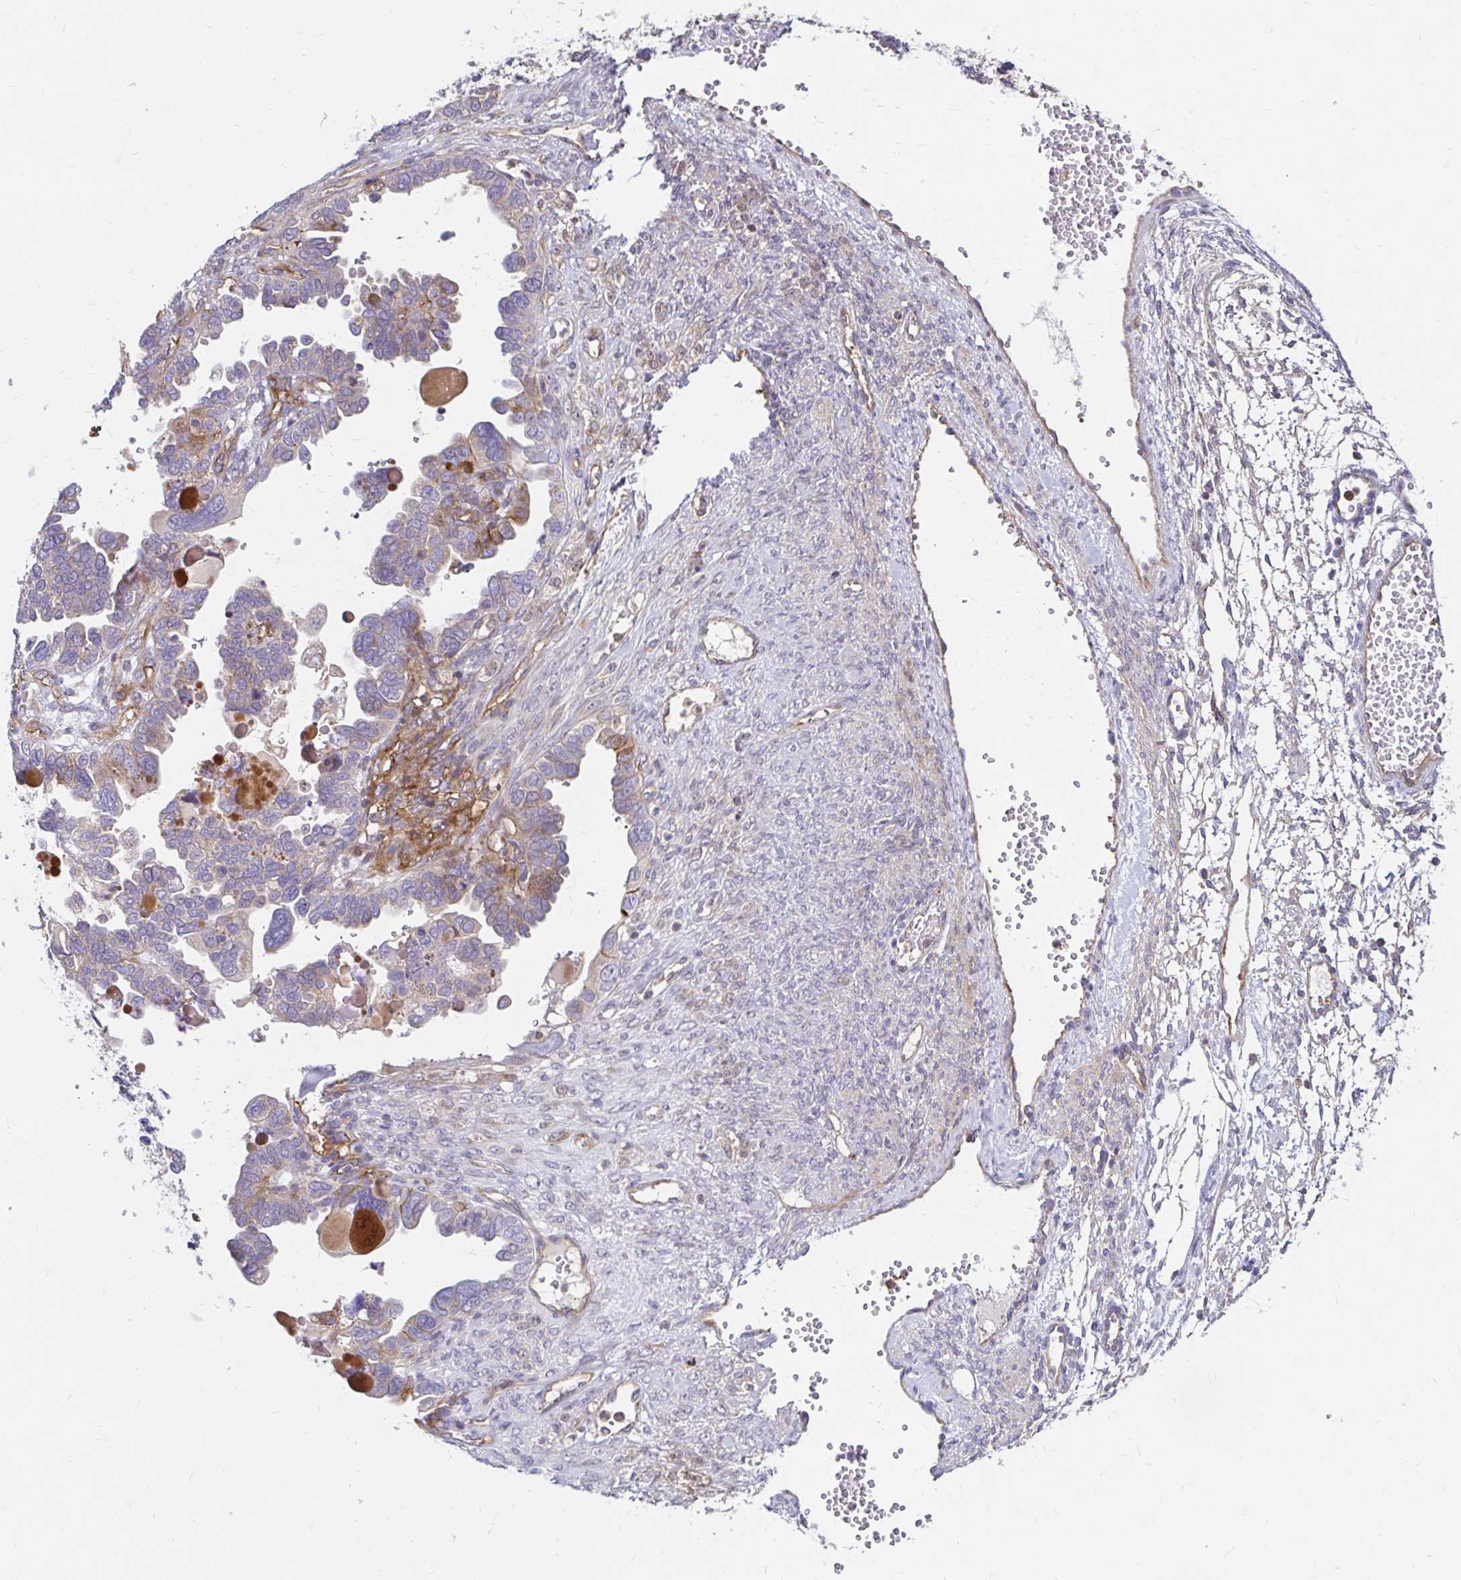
{"staining": {"intensity": "moderate", "quantity": "<25%", "location": "cytoplasmic/membranous,nuclear"}, "tissue": "ovarian cancer", "cell_type": "Tumor cells", "image_type": "cancer", "snomed": [{"axis": "morphology", "description": "Cystadenocarcinoma, serous, NOS"}, {"axis": "topography", "description": "Ovary"}], "caption": "Immunohistochemistry (IHC) photomicrograph of neoplastic tissue: ovarian cancer stained using IHC shows low levels of moderate protein expression localized specifically in the cytoplasmic/membranous and nuclear of tumor cells, appearing as a cytoplasmic/membranous and nuclear brown color.", "gene": "ITGA2", "patient": {"sex": "female", "age": 51}}